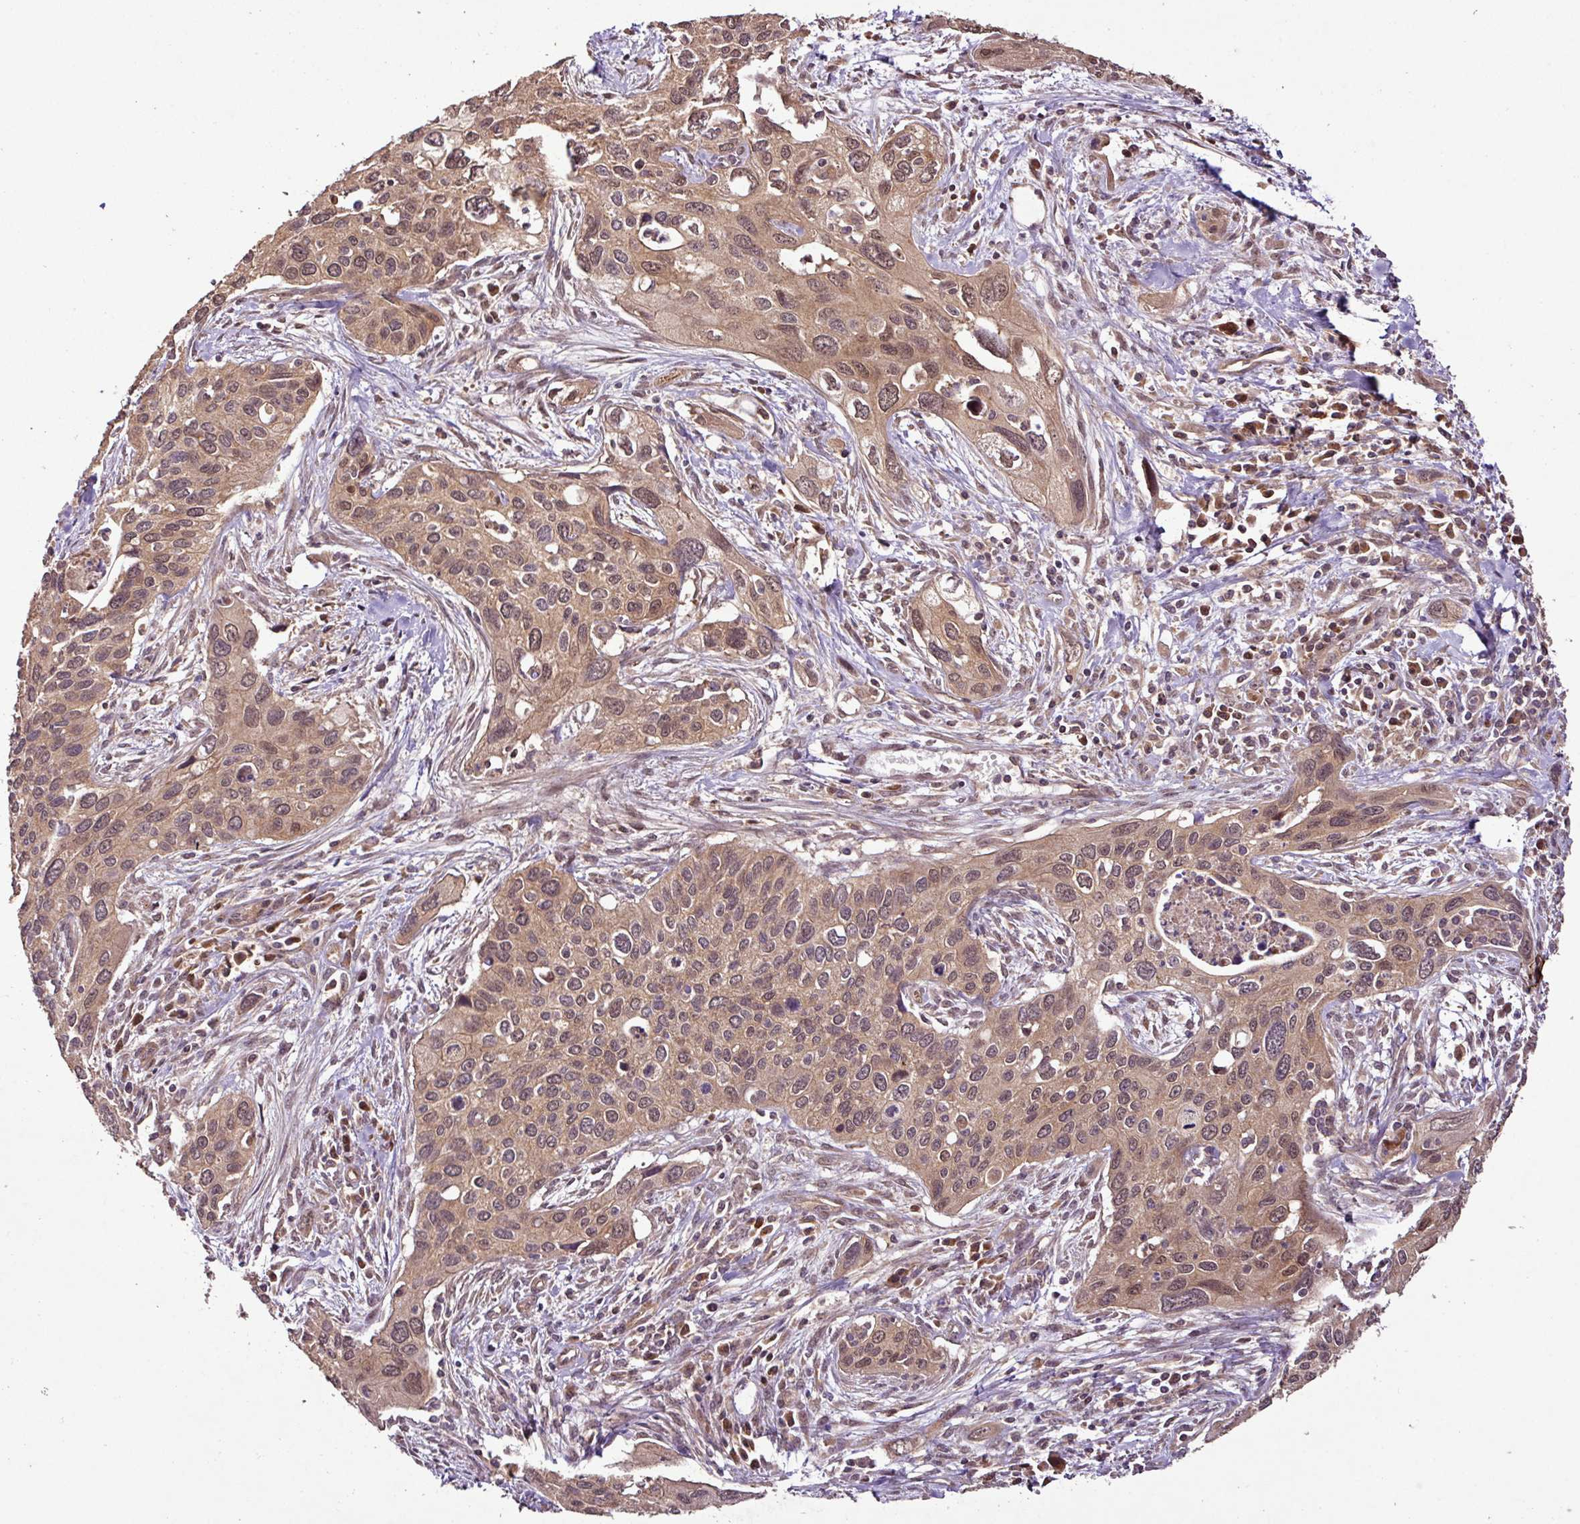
{"staining": {"intensity": "moderate", "quantity": ">75%", "location": "cytoplasmic/membranous,nuclear"}, "tissue": "cervical cancer", "cell_type": "Tumor cells", "image_type": "cancer", "snomed": [{"axis": "morphology", "description": "Squamous cell carcinoma, NOS"}, {"axis": "topography", "description": "Cervix"}], "caption": "Protein expression analysis of squamous cell carcinoma (cervical) displays moderate cytoplasmic/membranous and nuclear expression in about >75% of tumor cells. (Brightfield microscopy of DAB IHC at high magnification).", "gene": "FAIM", "patient": {"sex": "female", "age": 55}}